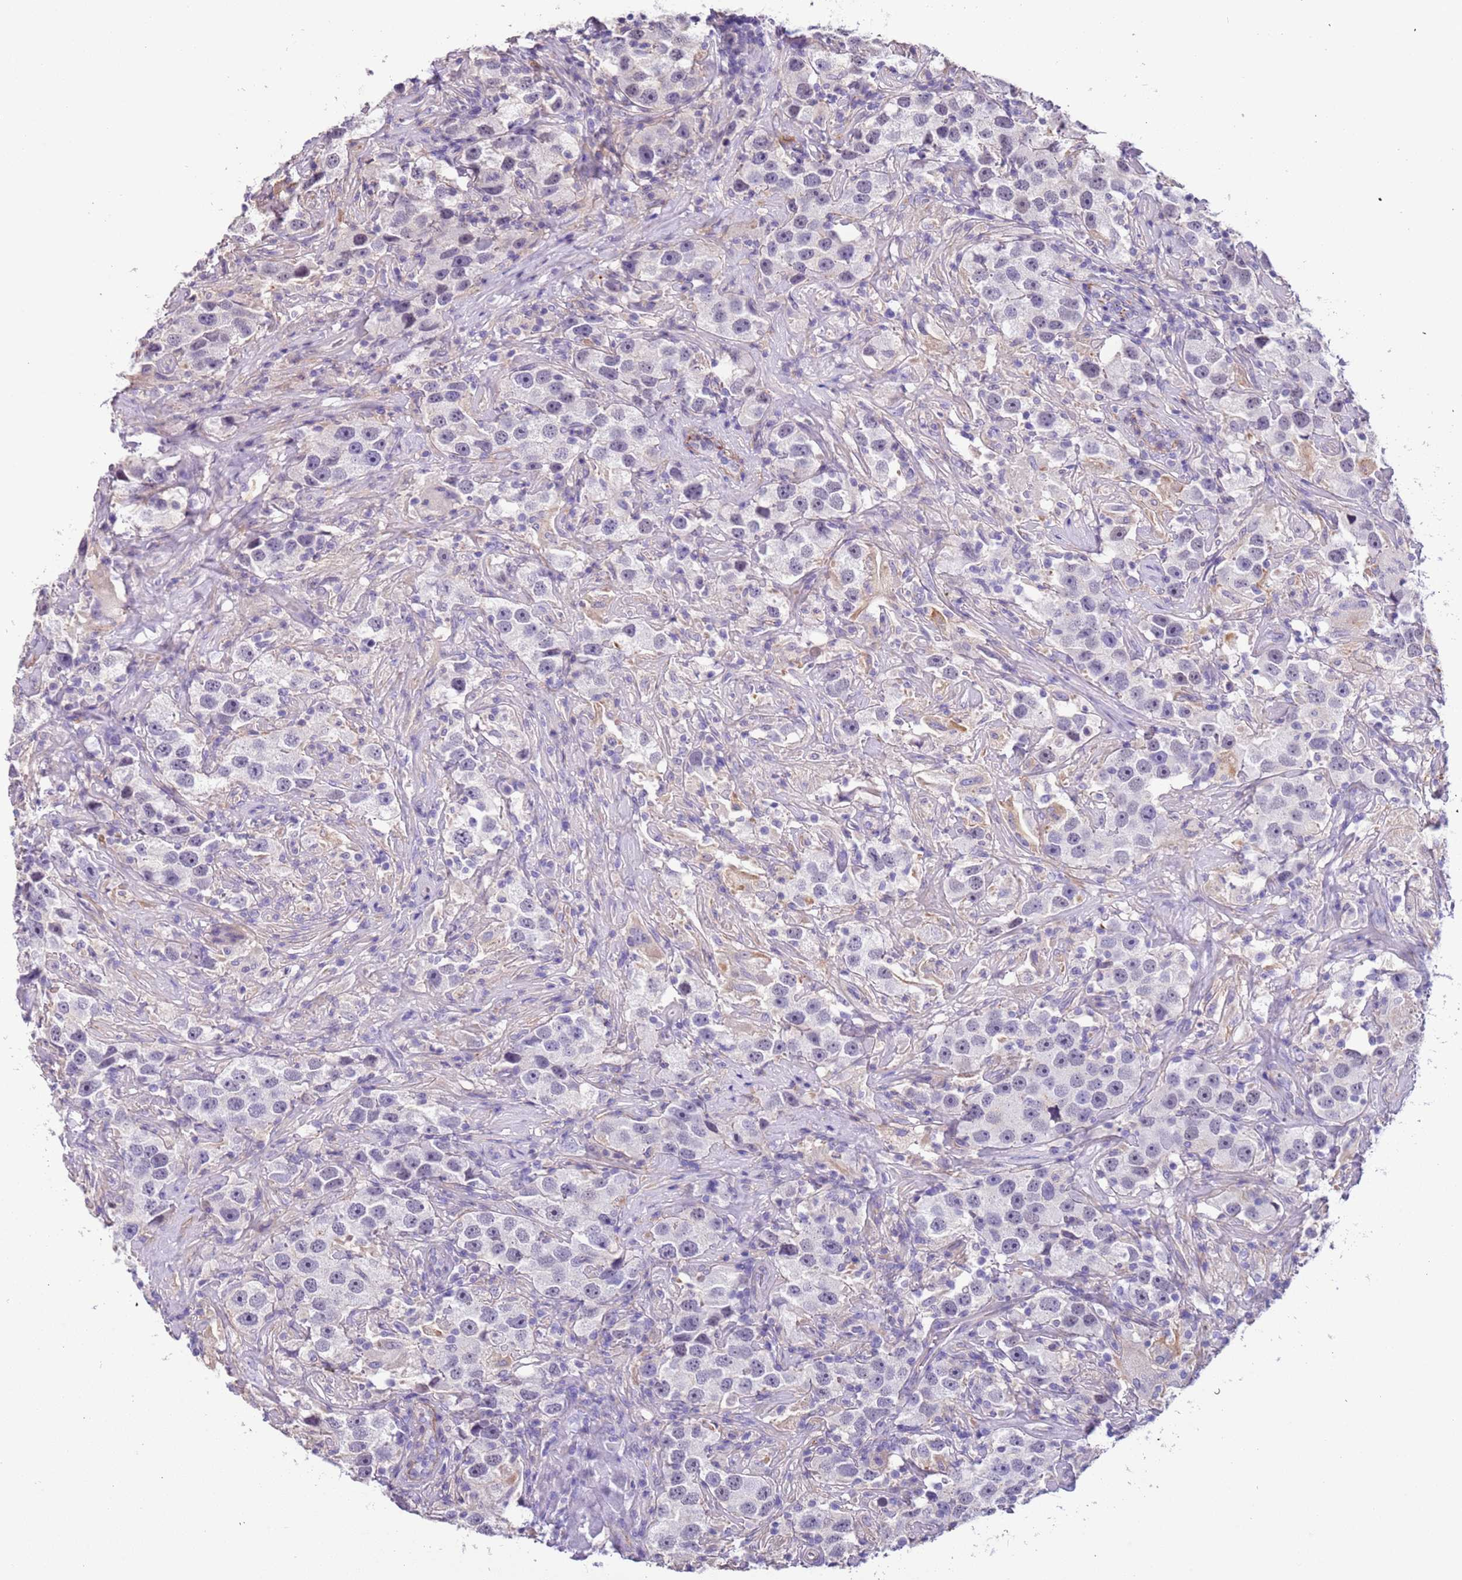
{"staining": {"intensity": "negative", "quantity": "none", "location": "none"}, "tissue": "testis cancer", "cell_type": "Tumor cells", "image_type": "cancer", "snomed": [{"axis": "morphology", "description": "Seminoma, NOS"}, {"axis": "topography", "description": "Testis"}], "caption": "The micrograph exhibits no staining of tumor cells in seminoma (testis).", "gene": "PCGF2", "patient": {"sex": "male", "age": 49}}